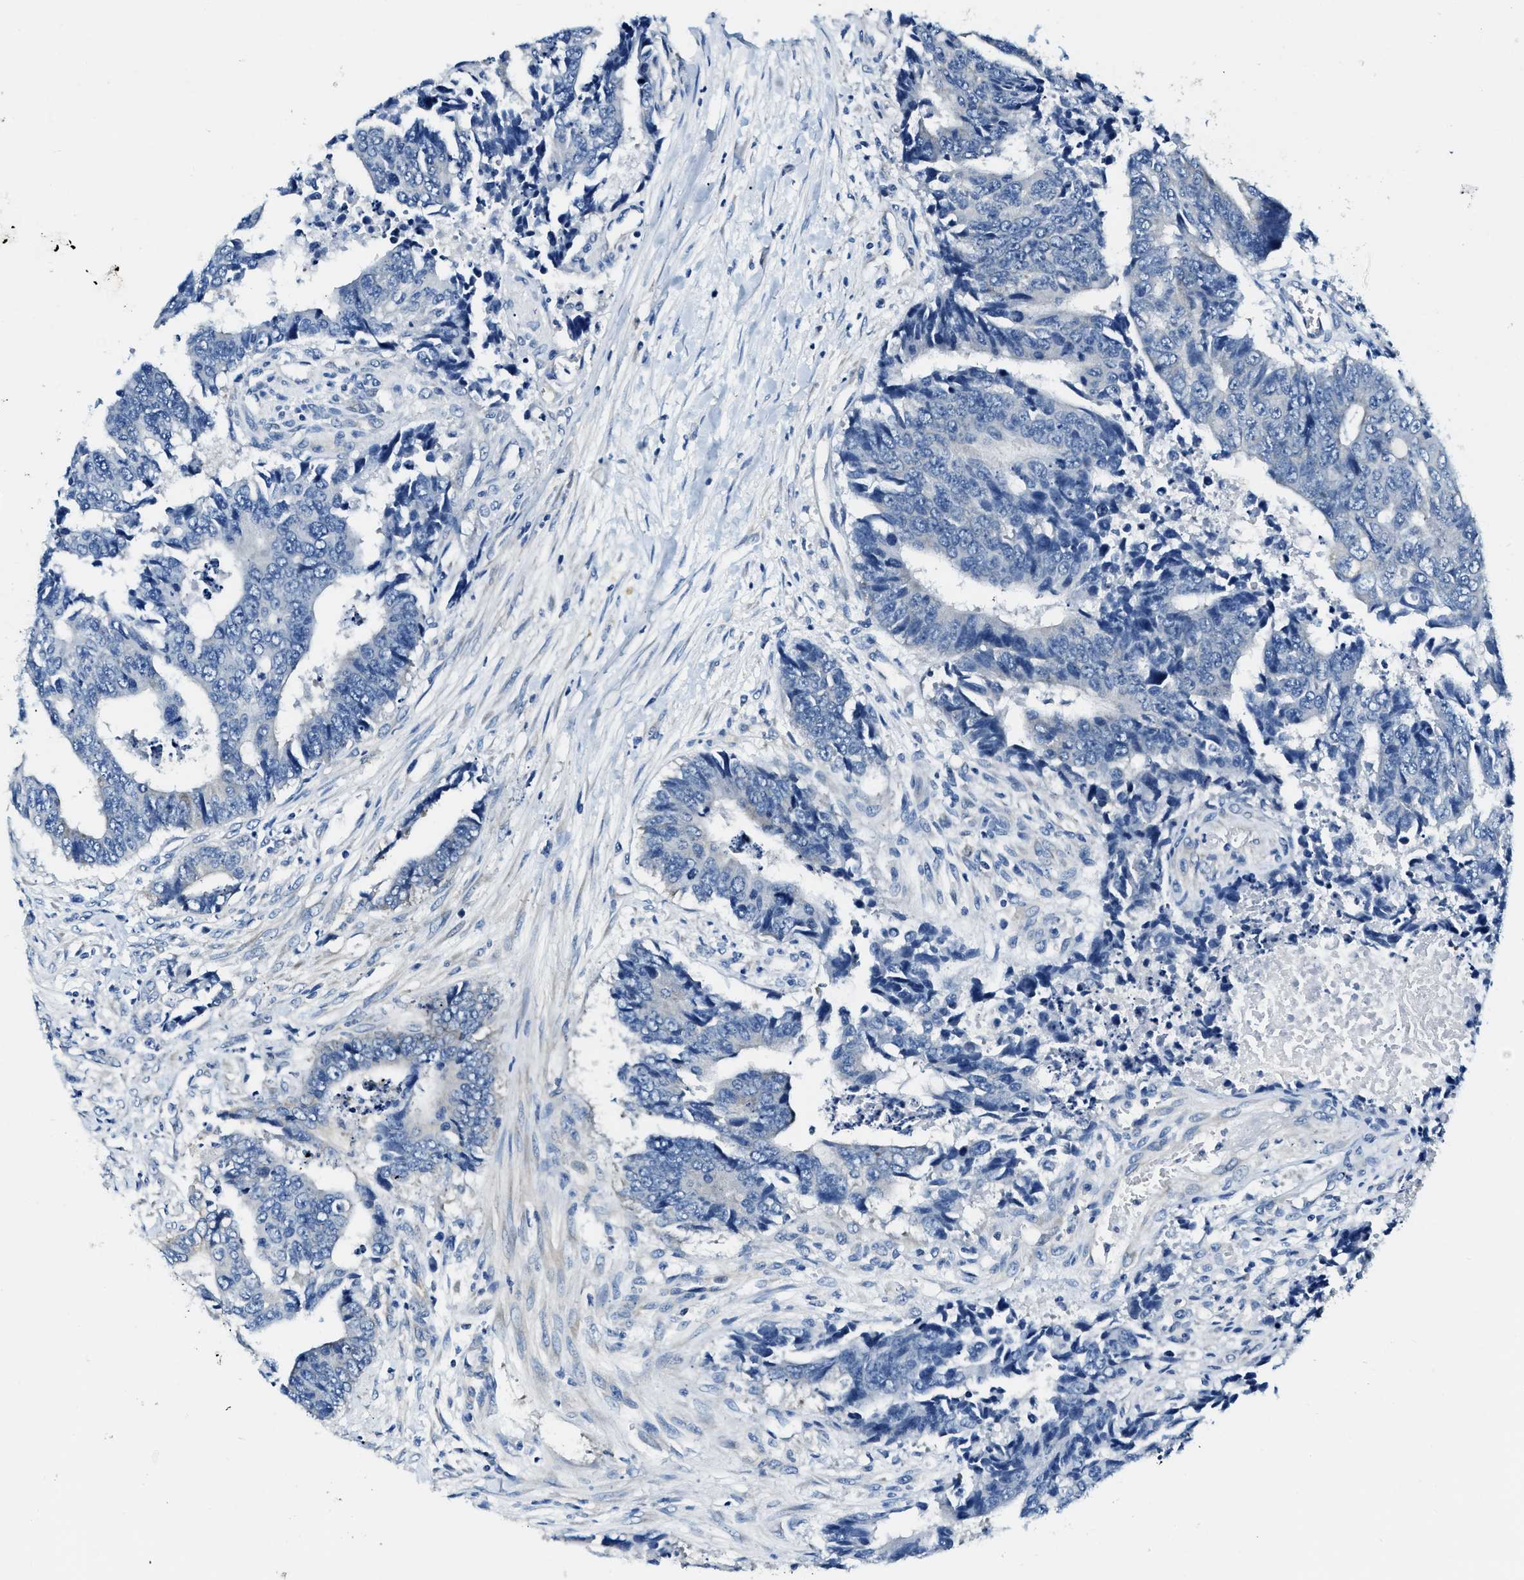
{"staining": {"intensity": "negative", "quantity": "none", "location": "none"}, "tissue": "colorectal cancer", "cell_type": "Tumor cells", "image_type": "cancer", "snomed": [{"axis": "morphology", "description": "Adenocarcinoma, NOS"}, {"axis": "topography", "description": "Rectum"}], "caption": "Tumor cells show no significant positivity in colorectal adenocarcinoma.", "gene": "EIF2AK2", "patient": {"sex": "male", "age": 84}}